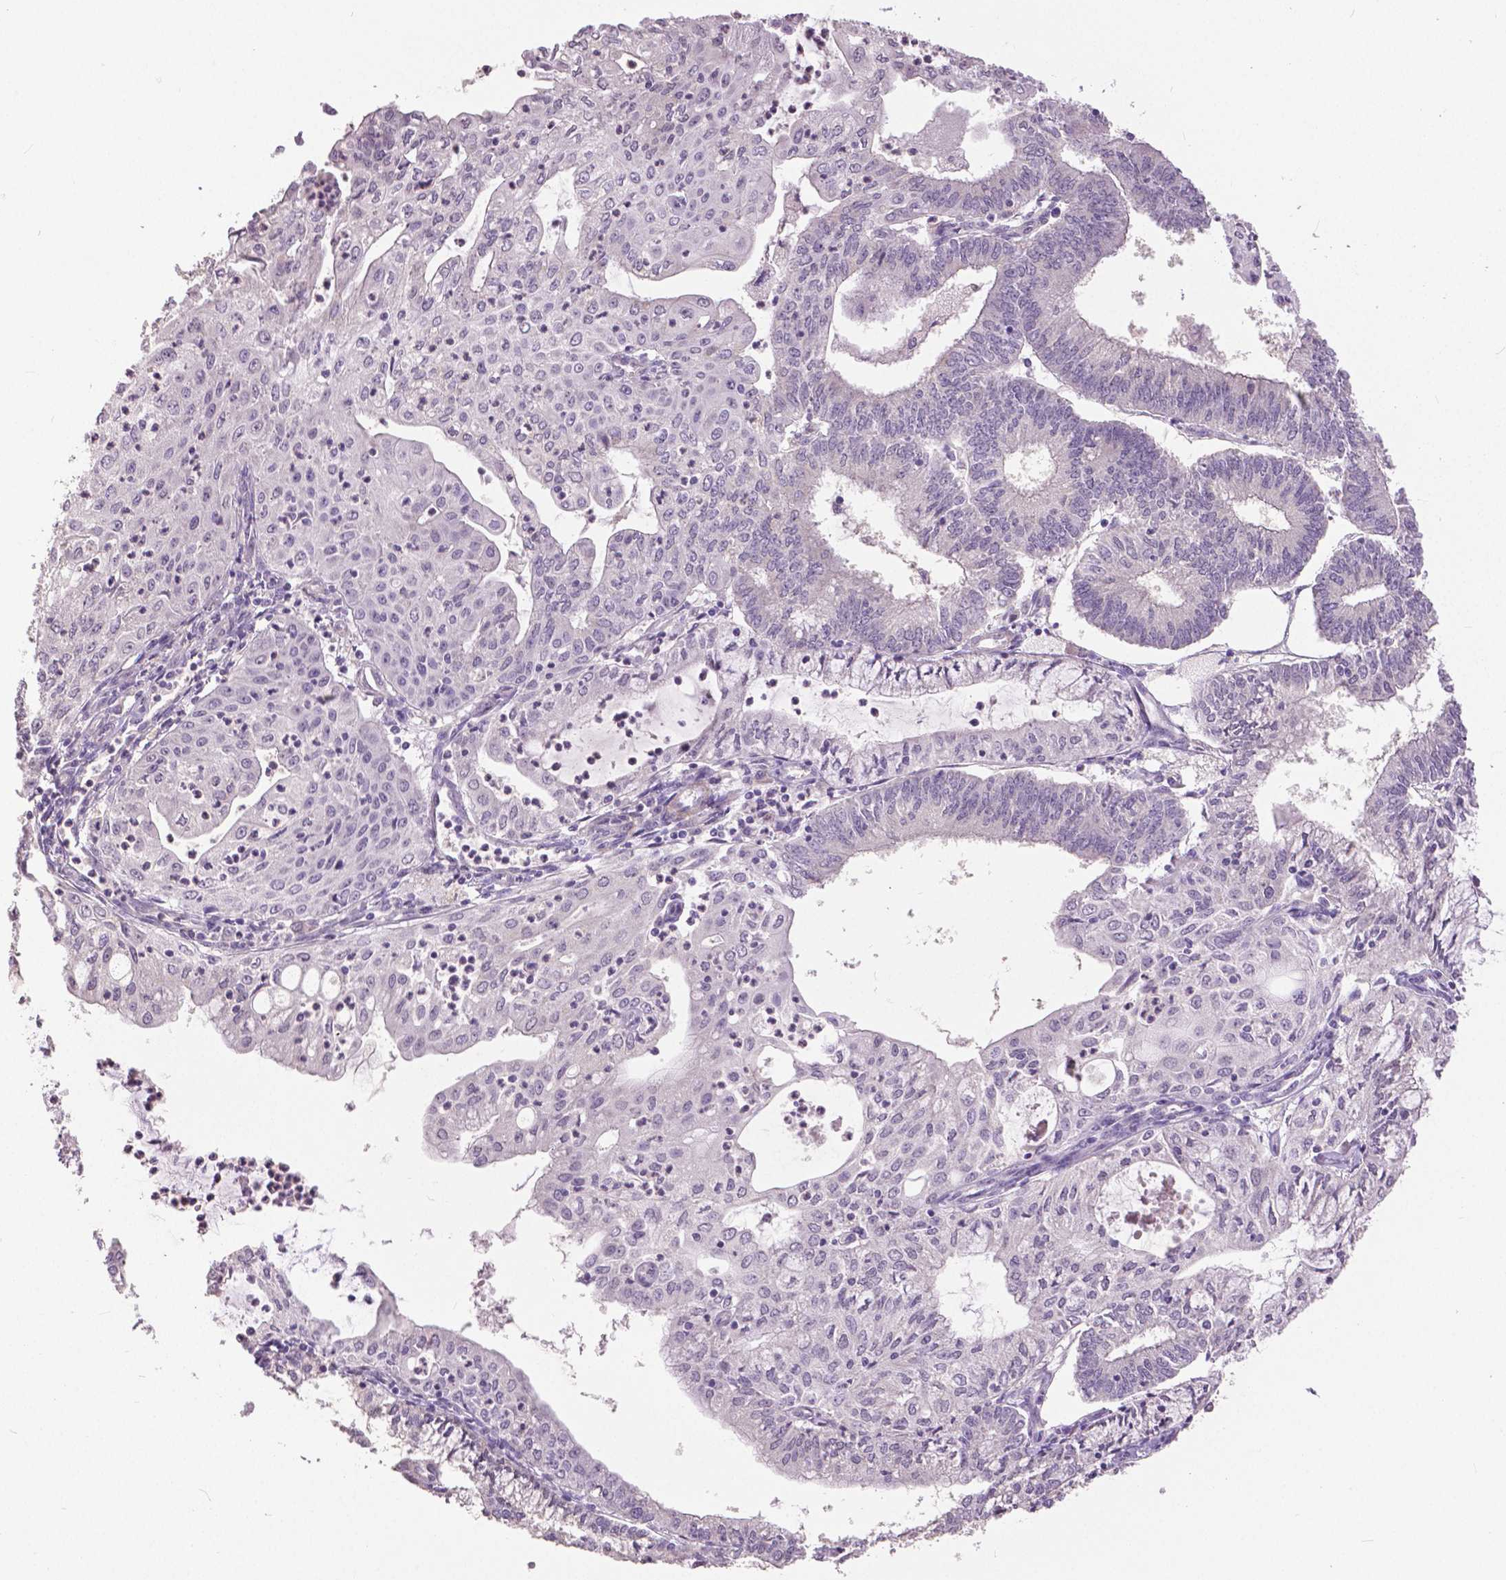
{"staining": {"intensity": "negative", "quantity": "none", "location": "none"}, "tissue": "endometrial cancer", "cell_type": "Tumor cells", "image_type": "cancer", "snomed": [{"axis": "morphology", "description": "Adenocarcinoma, NOS"}, {"axis": "topography", "description": "Endometrium"}], "caption": "Immunohistochemistry (IHC) of human adenocarcinoma (endometrial) demonstrates no staining in tumor cells.", "gene": "FOXA1", "patient": {"sex": "female", "age": 61}}